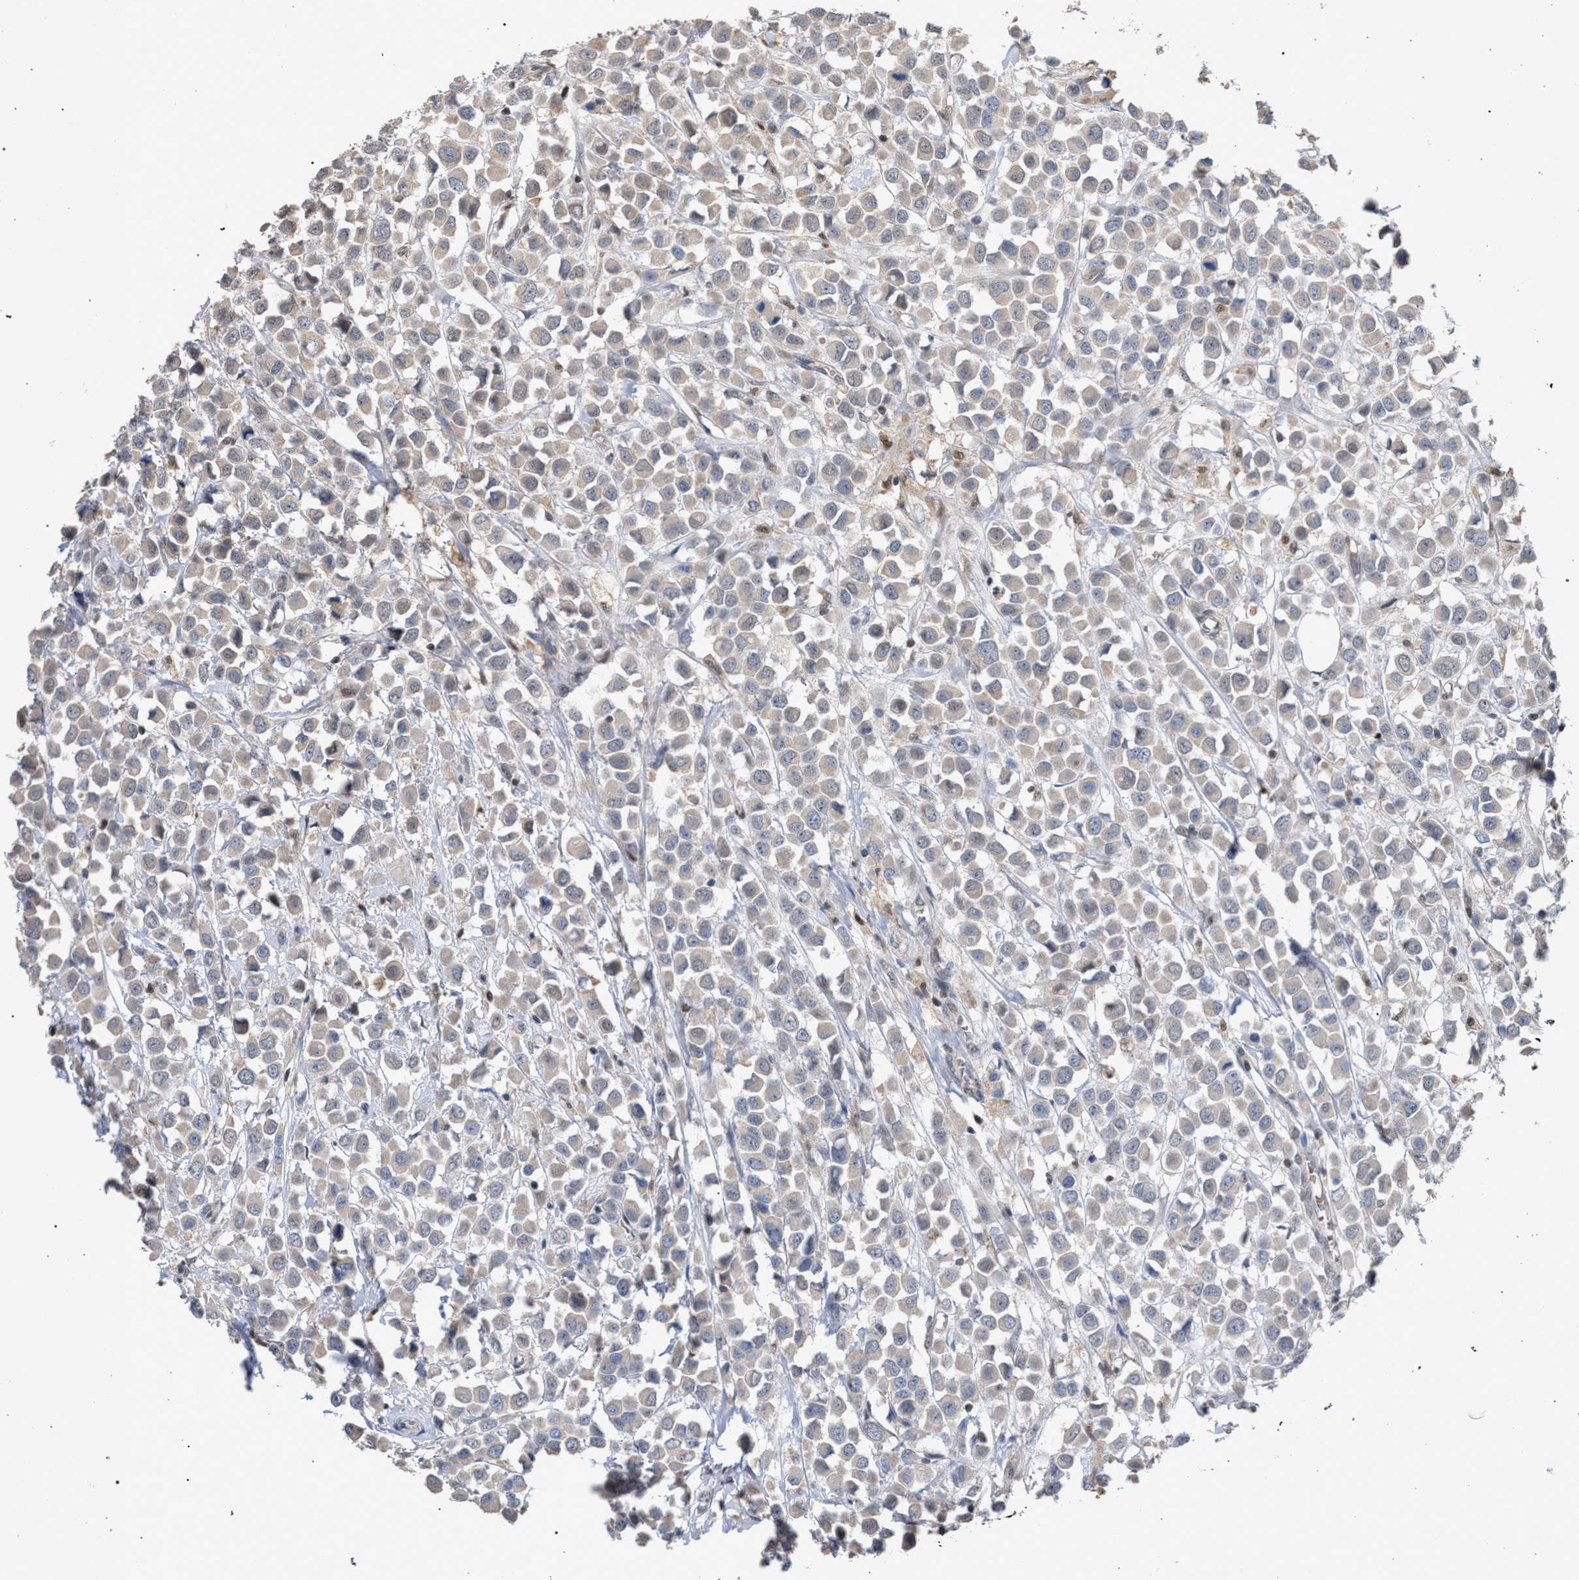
{"staining": {"intensity": "weak", "quantity": "<25%", "location": "cytoplasmic/membranous"}, "tissue": "breast cancer", "cell_type": "Tumor cells", "image_type": "cancer", "snomed": [{"axis": "morphology", "description": "Duct carcinoma"}, {"axis": "topography", "description": "Breast"}], "caption": "Human breast cancer stained for a protein using immunohistochemistry displays no staining in tumor cells.", "gene": "TECPR1", "patient": {"sex": "female", "age": 61}}